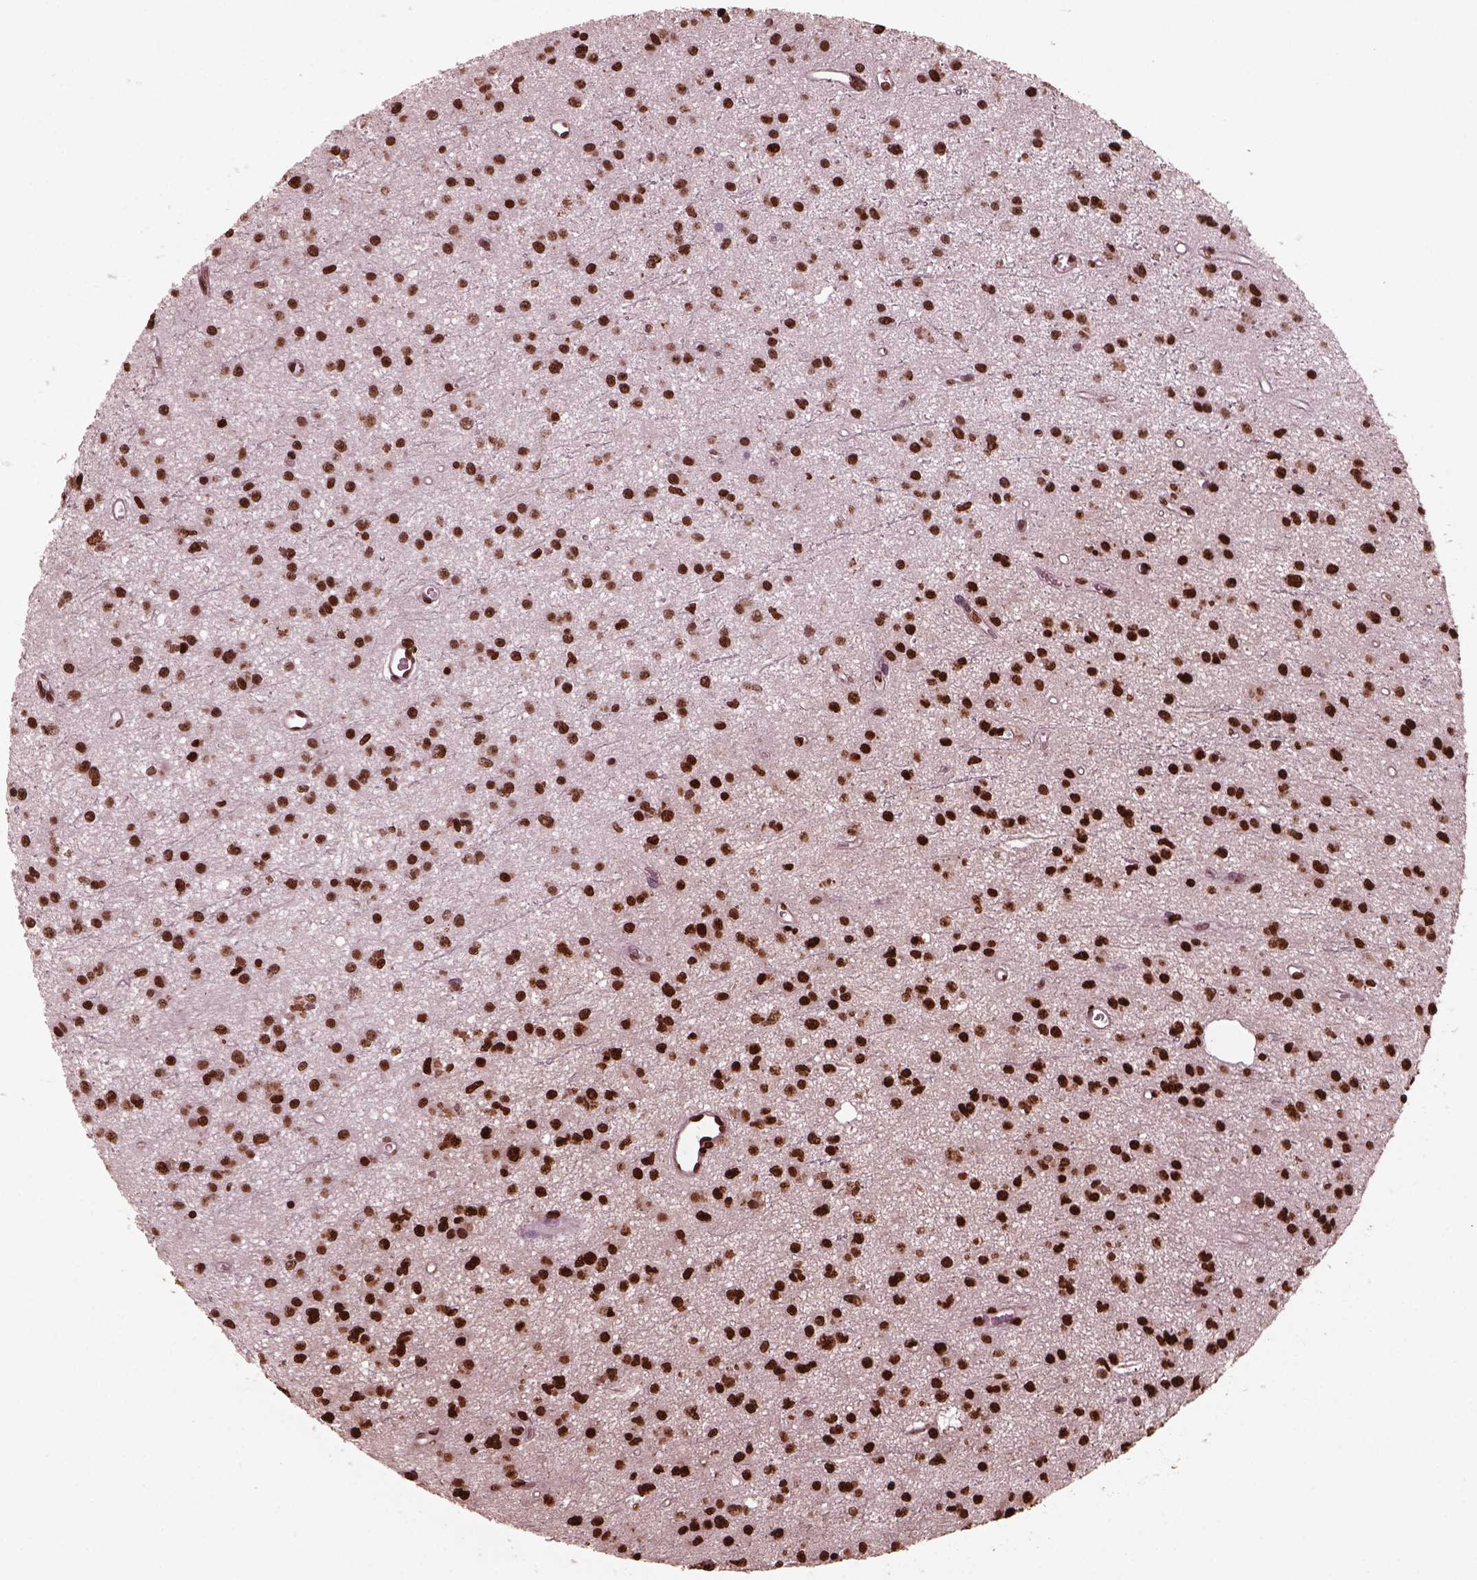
{"staining": {"intensity": "strong", "quantity": ">75%", "location": "nuclear"}, "tissue": "glioma", "cell_type": "Tumor cells", "image_type": "cancer", "snomed": [{"axis": "morphology", "description": "Glioma, malignant, Low grade"}, {"axis": "topography", "description": "Brain"}], "caption": "Strong nuclear positivity is present in about >75% of tumor cells in low-grade glioma (malignant).", "gene": "NSD1", "patient": {"sex": "female", "age": 45}}